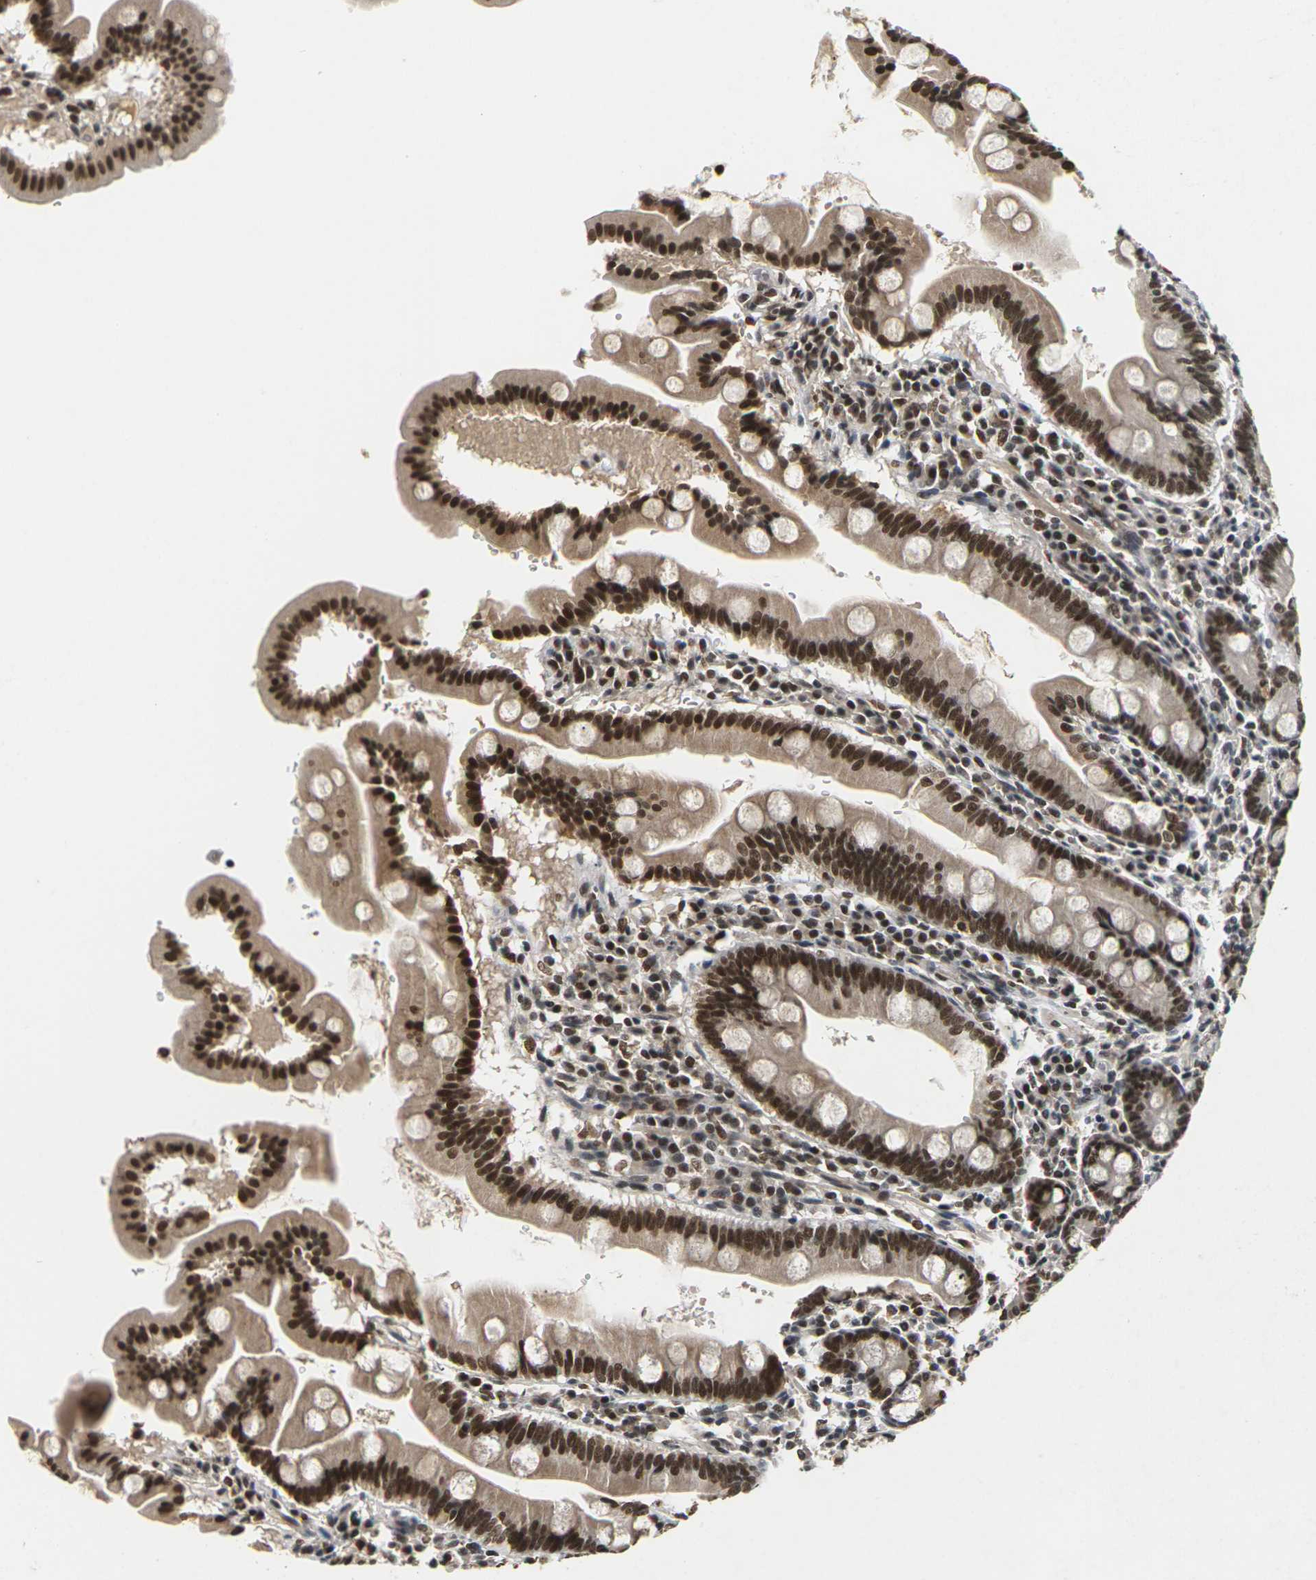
{"staining": {"intensity": "strong", "quantity": ">75%", "location": "cytoplasmic/membranous,nuclear"}, "tissue": "duodenum", "cell_type": "Glandular cells", "image_type": "normal", "snomed": [{"axis": "morphology", "description": "Normal tissue, NOS"}, {"axis": "topography", "description": "Duodenum"}], "caption": "This micrograph displays immunohistochemistry (IHC) staining of normal human duodenum, with high strong cytoplasmic/membranous,nuclear staining in approximately >75% of glandular cells.", "gene": "NELFA", "patient": {"sex": "male", "age": 50}}